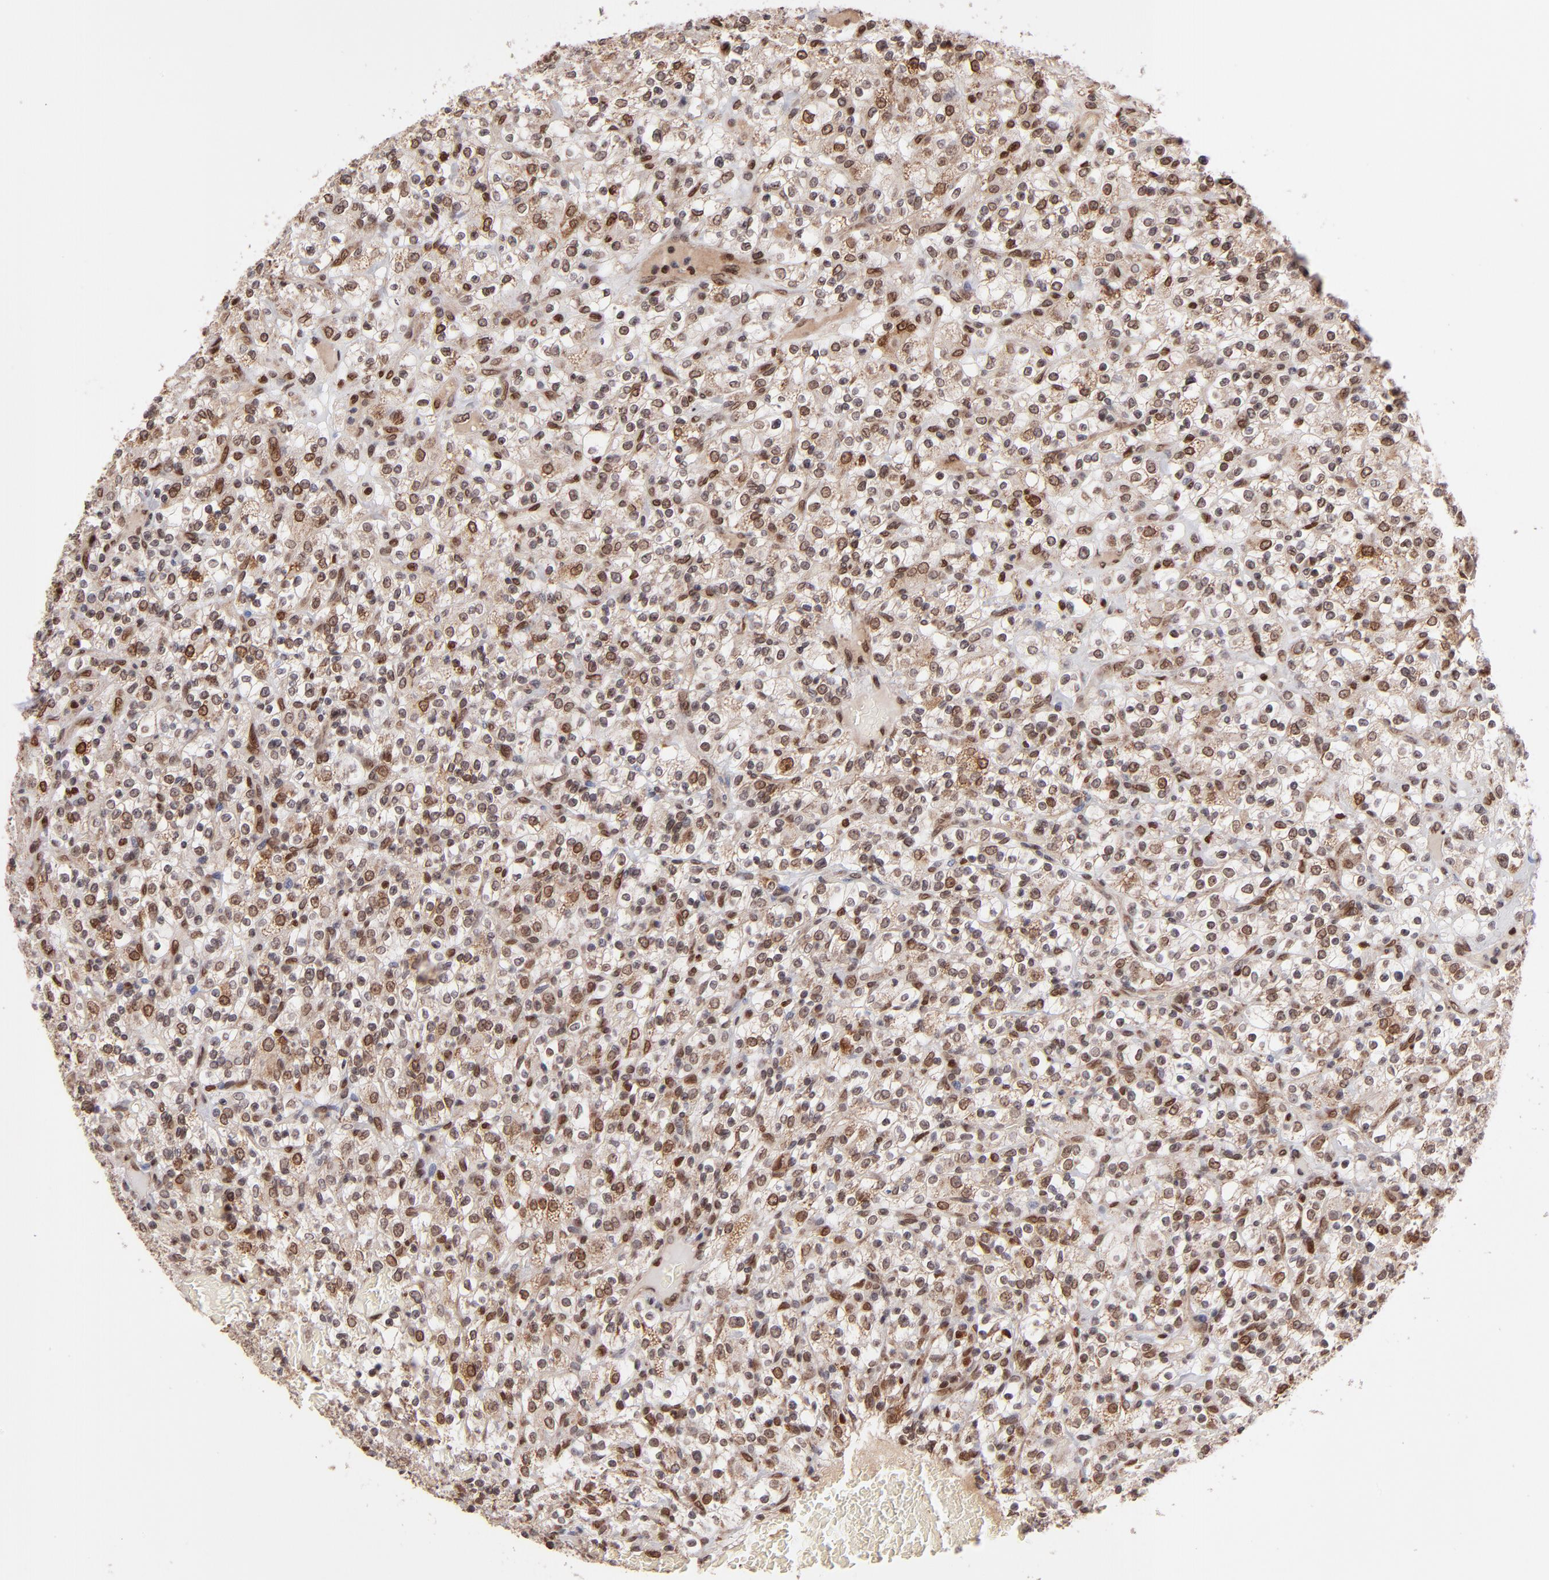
{"staining": {"intensity": "moderate", "quantity": "25%-75%", "location": "cytoplasmic/membranous,nuclear"}, "tissue": "renal cancer", "cell_type": "Tumor cells", "image_type": "cancer", "snomed": [{"axis": "morphology", "description": "Normal tissue, NOS"}, {"axis": "morphology", "description": "Adenocarcinoma, NOS"}, {"axis": "topography", "description": "Kidney"}], "caption": "Protein positivity by immunohistochemistry (IHC) displays moderate cytoplasmic/membranous and nuclear staining in approximately 25%-75% of tumor cells in adenocarcinoma (renal).", "gene": "TOP1MT", "patient": {"sex": "female", "age": 72}}